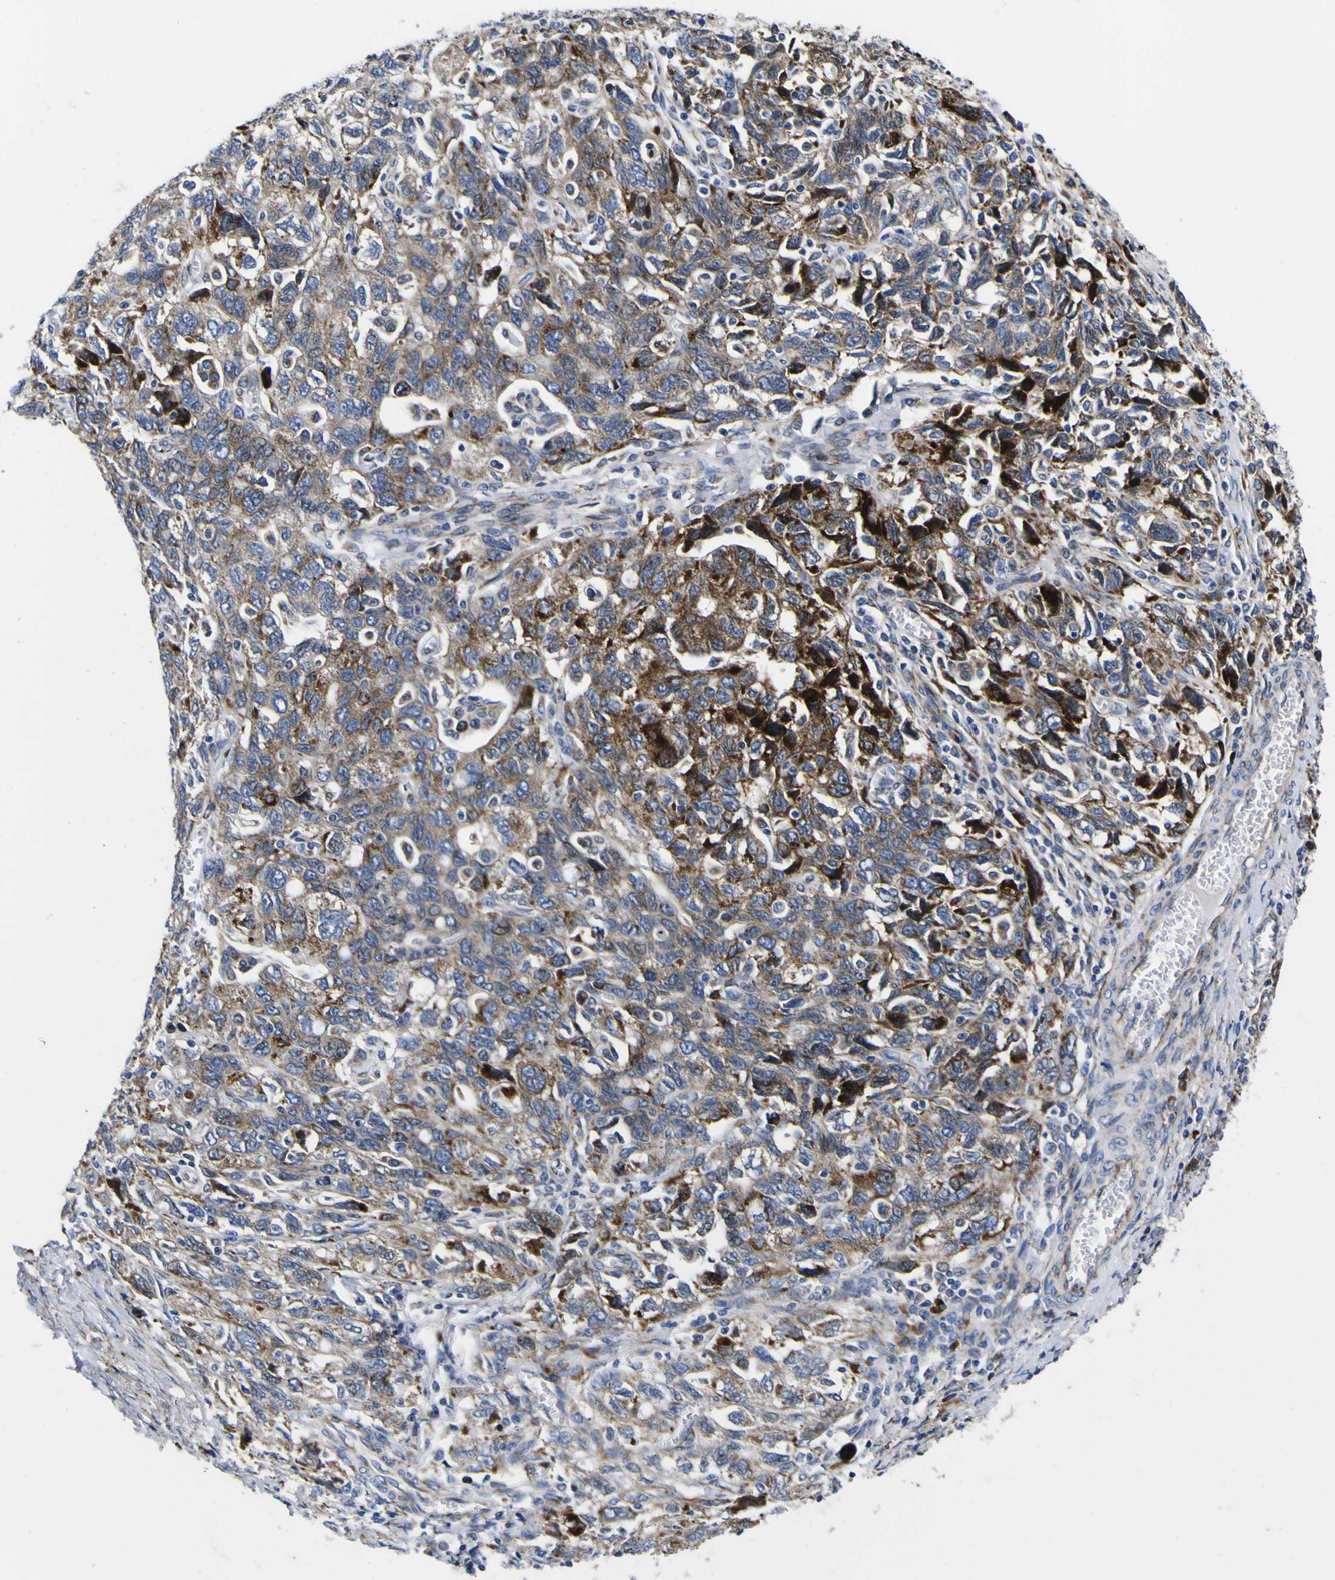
{"staining": {"intensity": "moderate", "quantity": ">75%", "location": "cytoplasmic/membranous"}, "tissue": "ovarian cancer", "cell_type": "Tumor cells", "image_type": "cancer", "snomed": [{"axis": "morphology", "description": "Carcinoma, NOS"}, {"axis": "morphology", "description": "Cystadenocarcinoma, serous, NOS"}, {"axis": "topography", "description": "Ovary"}], "caption": "Serous cystadenocarcinoma (ovarian) tissue demonstrates moderate cytoplasmic/membranous expression in approximately >75% of tumor cells", "gene": "SCD", "patient": {"sex": "female", "age": 69}}